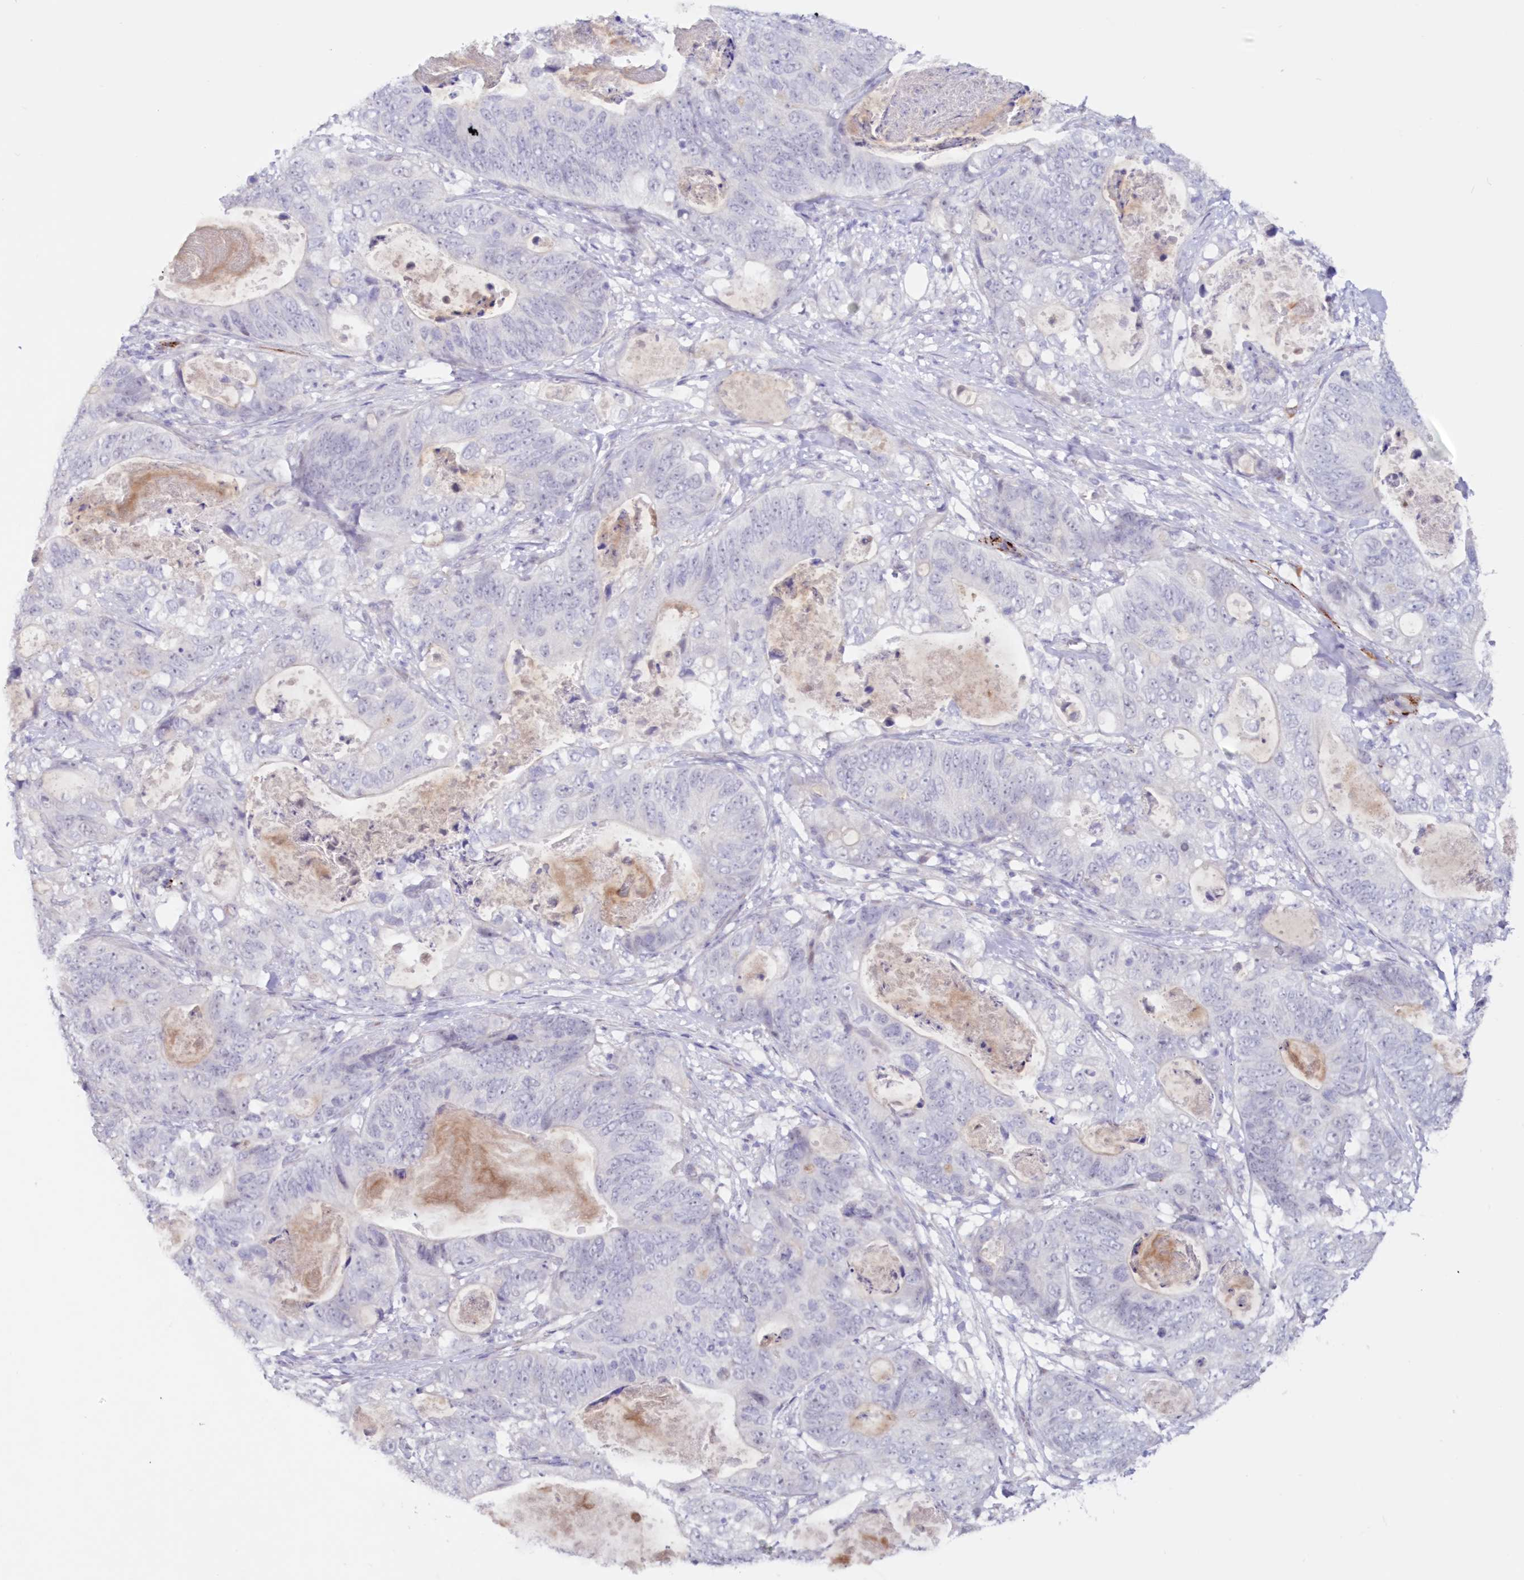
{"staining": {"intensity": "negative", "quantity": "none", "location": "none"}, "tissue": "stomach cancer", "cell_type": "Tumor cells", "image_type": "cancer", "snomed": [{"axis": "morphology", "description": "Normal tissue, NOS"}, {"axis": "morphology", "description": "Adenocarcinoma, NOS"}, {"axis": "topography", "description": "Stomach"}], "caption": "IHC image of neoplastic tissue: human stomach cancer (adenocarcinoma) stained with DAB shows no significant protein staining in tumor cells.", "gene": "SNED1", "patient": {"sex": "female", "age": 89}}